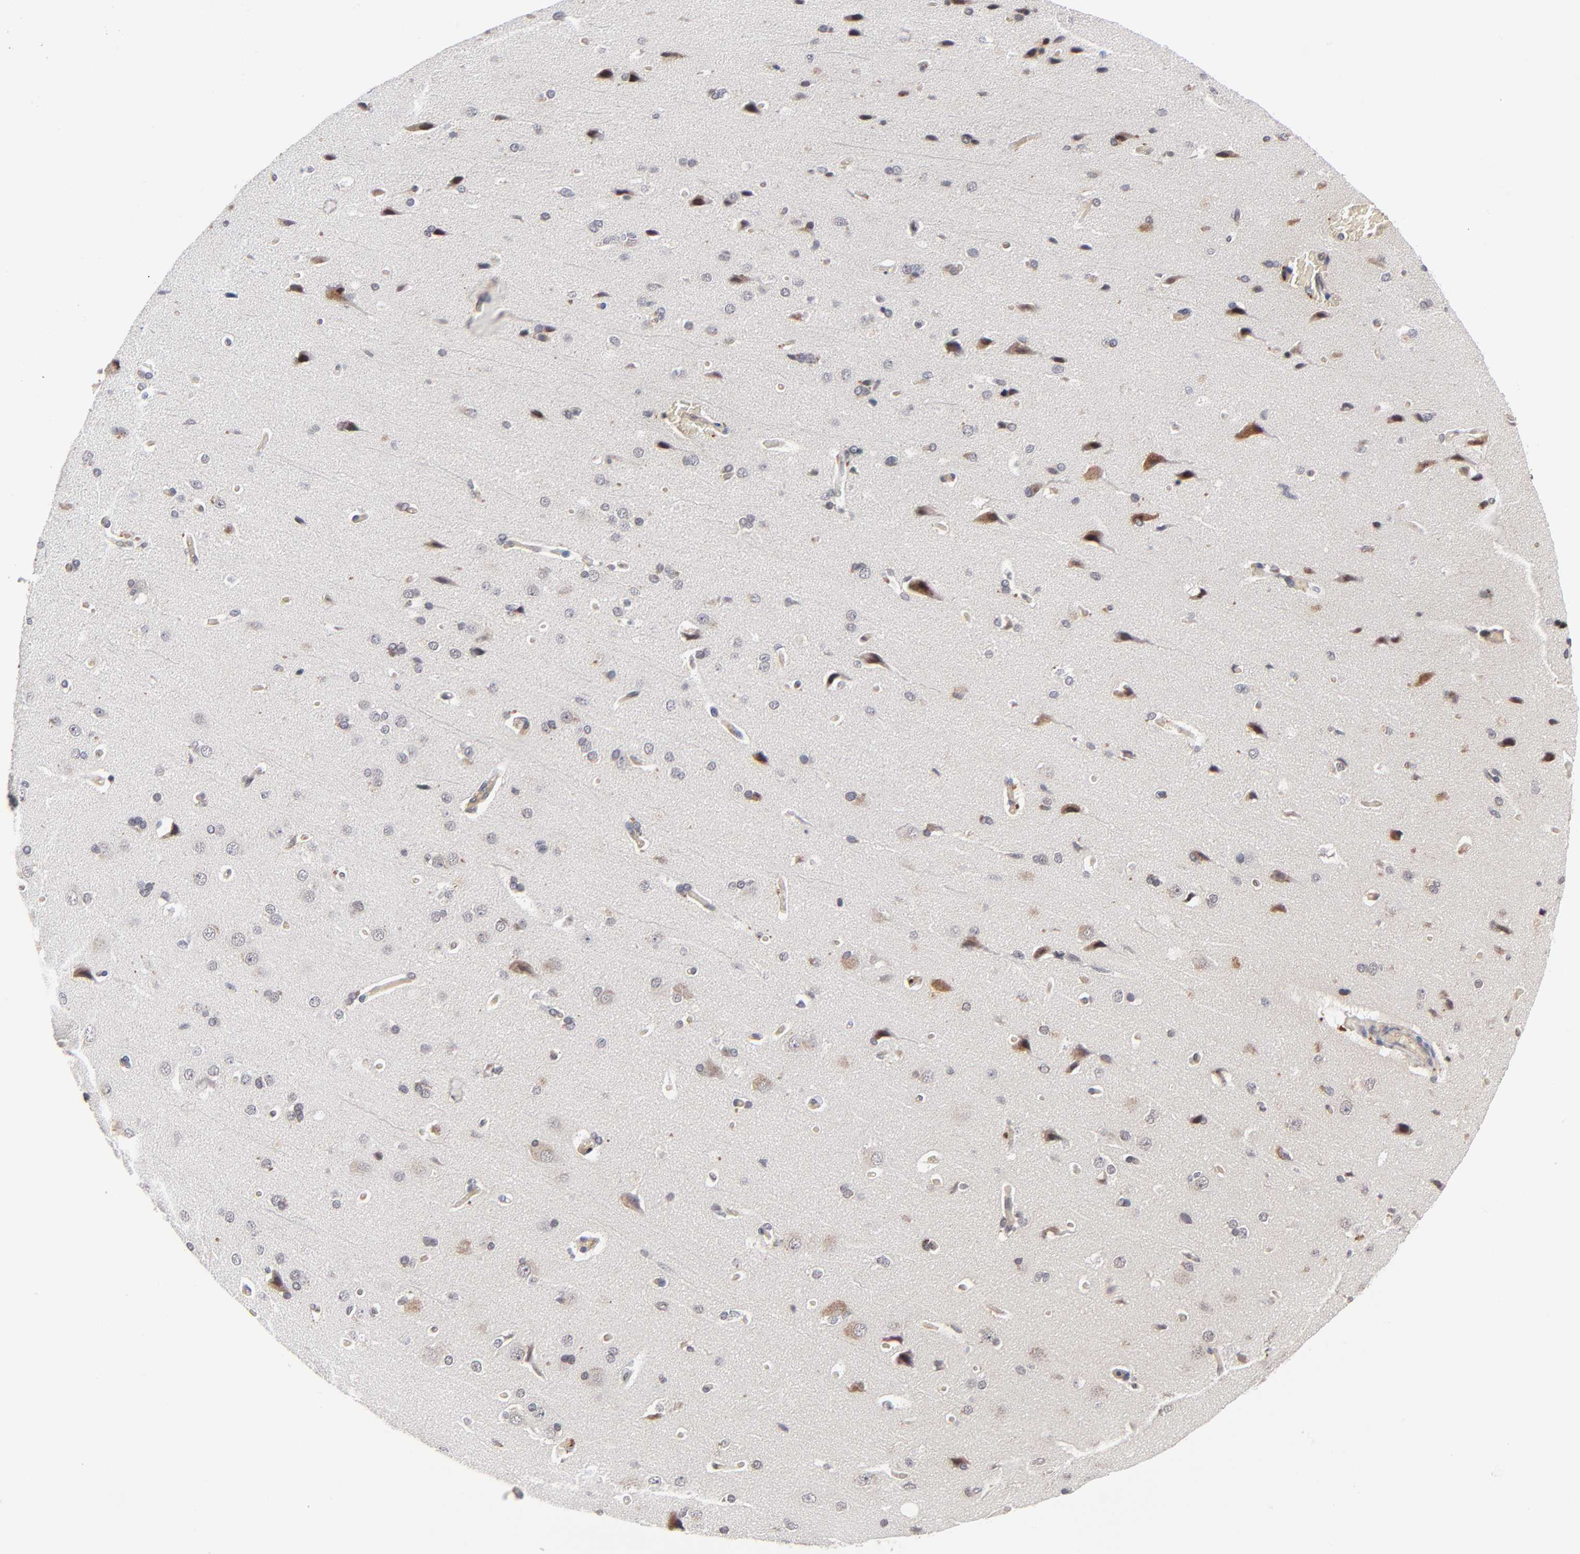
{"staining": {"intensity": "weak", "quantity": "<25%", "location": "cytoplasmic/membranous"}, "tissue": "cerebral cortex", "cell_type": "Endothelial cells", "image_type": "normal", "snomed": [{"axis": "morphology", "description": "Normal tissue, NOS"}, {"axis": "topography", "description": "Cerebral cortex"}], "caption": "Normal cerebral cortex was stained to show a protein in brown. There is no significant expression in endothelial cells. (DAB immunohistochemistry, high magnification).", "gene": "CASP10", "patient": {"sex": "male", "age": 62}}